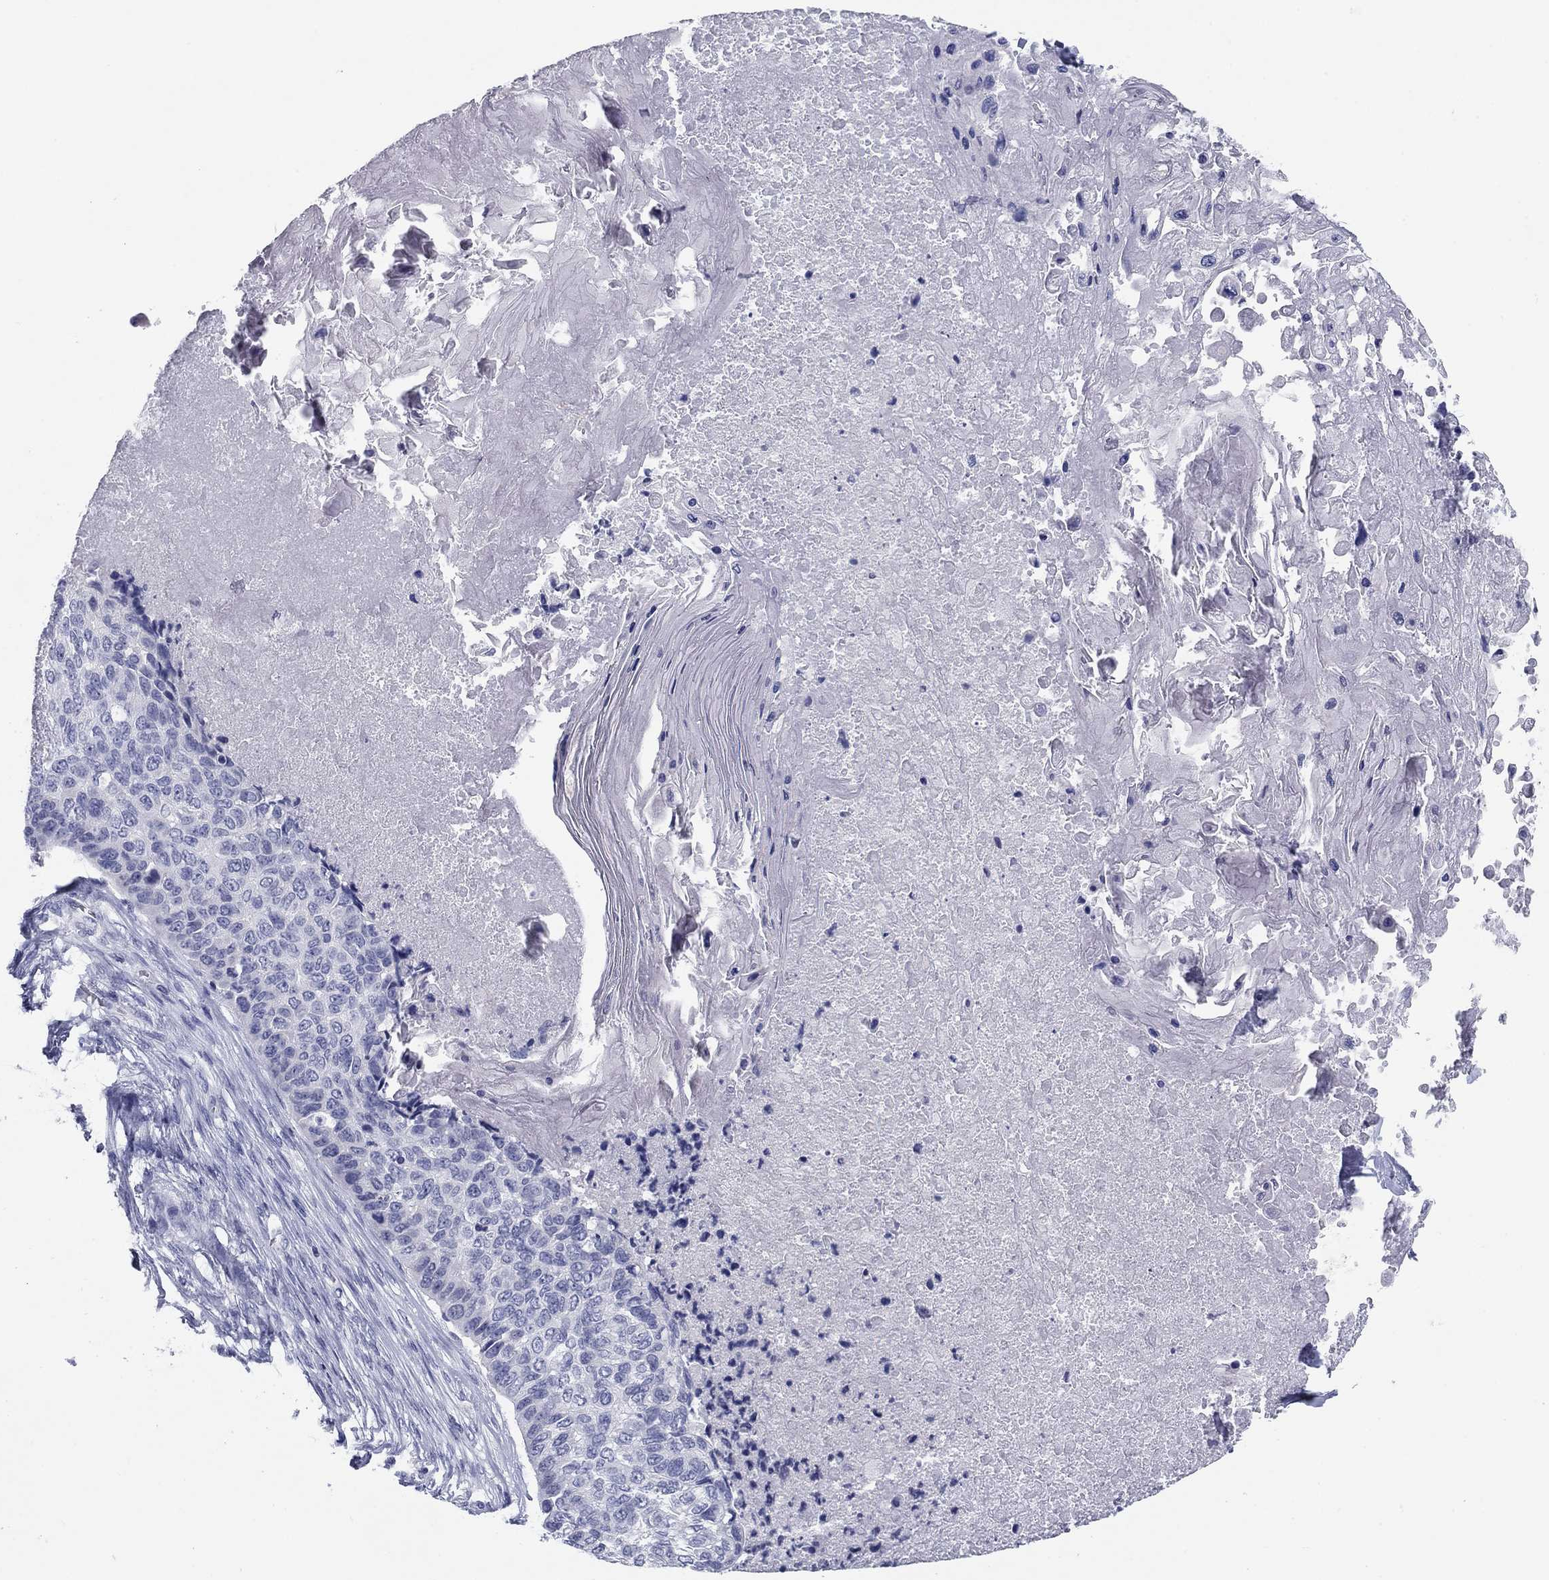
{"staining": {"intensity": "negative", "quantity": "none", "location": "none"}, "tissue": "lung cancer", "cell_type": "Tumor cells", "image_type": "cancer", "snomed": [{"axis": "morphology", "description": "Squamous cell carcinoma, NOS"}, {"axis": "topography", "description": "Lung"}], "caption": "Immunohistochemical staining of lung cancer (squamous cell carcinoma) demonstrates no significant staining in tumor cells.", "gene": "KCNH1", "patient": {"sex": "male", "age": 69}}